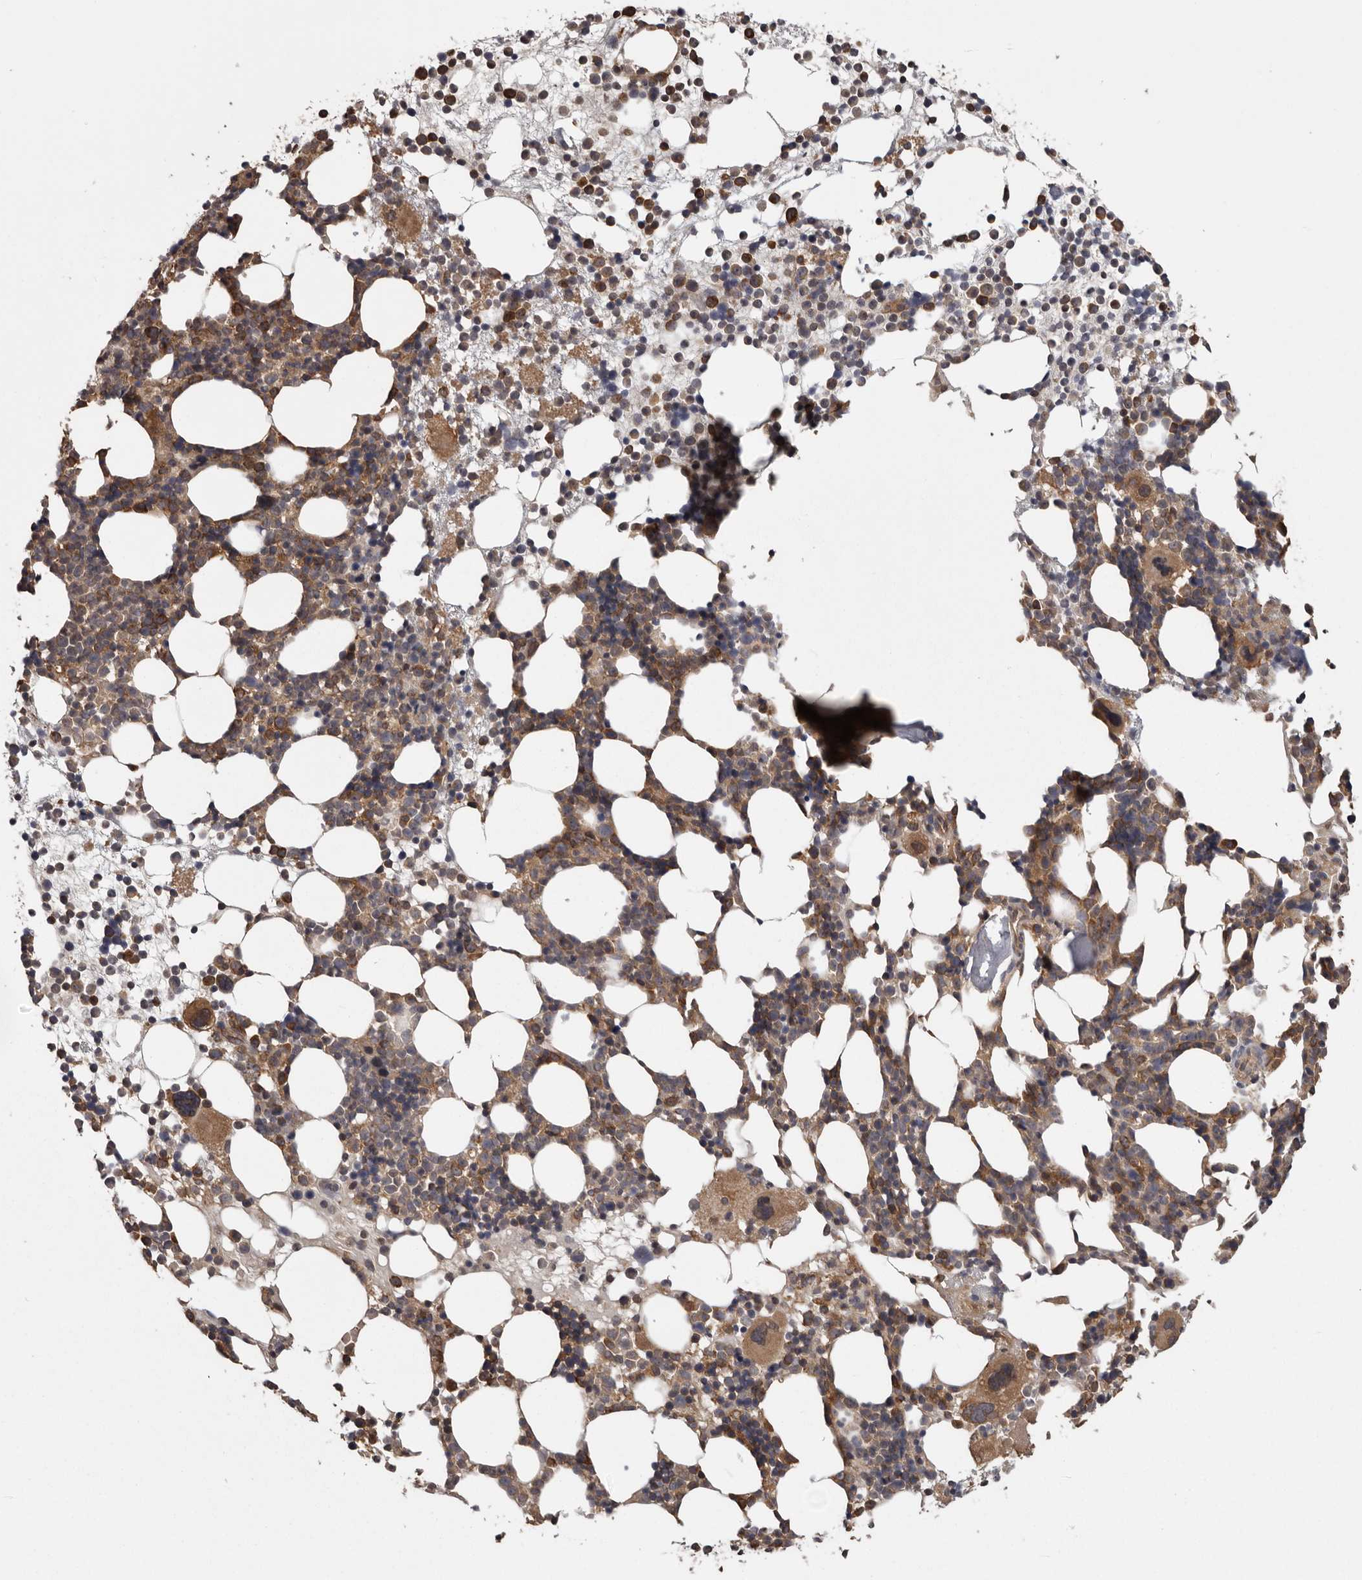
{"staining": {"intensity": "moderate", "quantity": ">75%", "location": "cytoplasmic/membranous"}, "tissue": "bone marrow", "cell_type": "Hematopoietic cells", "image_type": "normal", "snomed": [{"axis": "morphology", "description": "Normal tissue, NOS"}, {"axis": "topography", "description": "Bone marrow"}], "caption": "DAB (3,3'-diaminobenzidine) immunohistochemical staining of unremarkable bone marrow demonstrates moderate cytoplasmic/membranous protein expression in approximately >75% of hematopoietic cells.", "gene": "DARS1", "patient": {"sex": "female", "age": 57}}